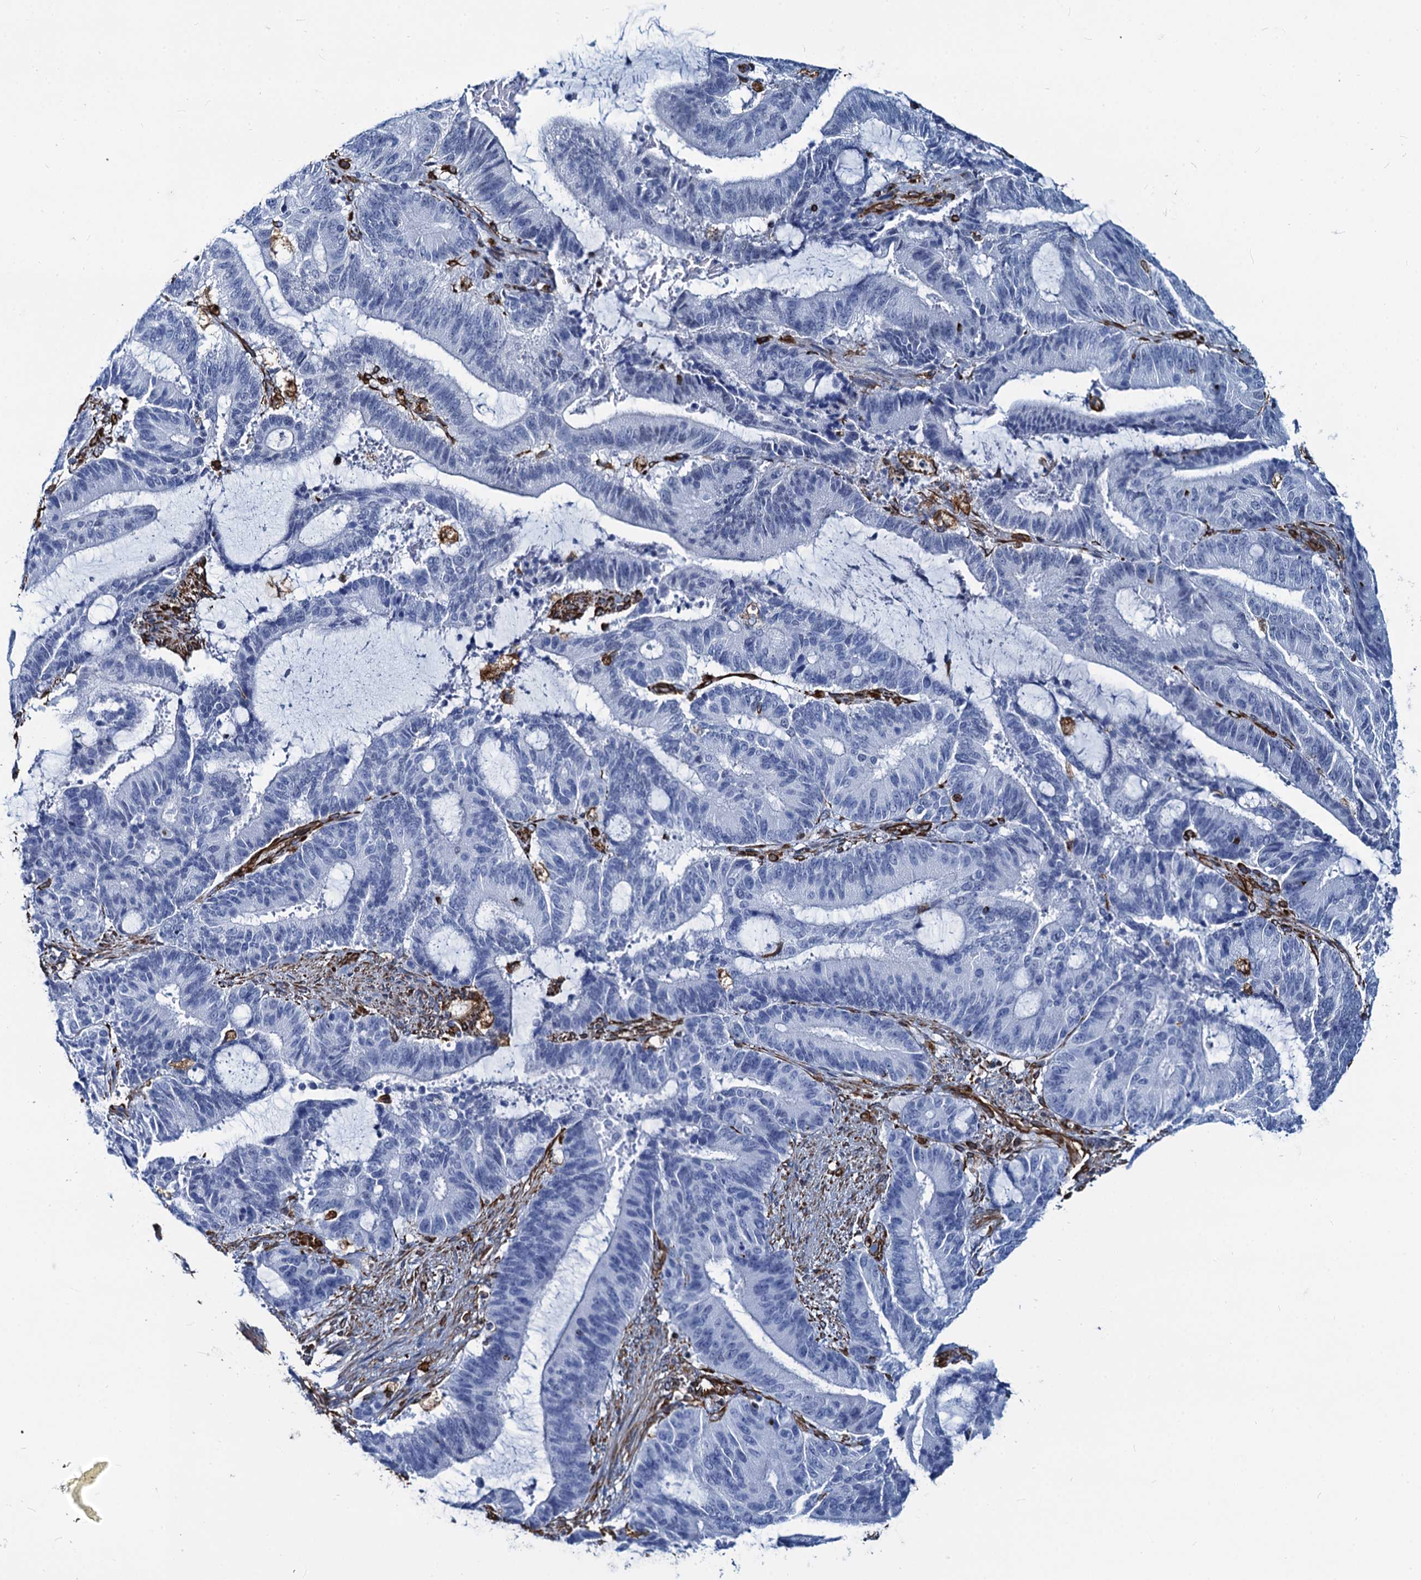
{"staining": {"intensity": "negative", "quantity": "none", "location": "none"}, "tissue": "liver cancer", "cell_type": "Tumor cells", "image_type": "cancer", "snomed": [{"axis": "morphology", "description": "Normal tissue, NOS"}, {"axis": "morphology", "description": "Cholangiocarcinoma"}, {"axis": "topography", "description": "Liver"}, {"axis": "topography", "description": "Peripheral nerve tissue"}], "caption": "Immunohistochemical staining of human liver cholangiocarcinoma shows no significant positivity in tumor cells.", "gene": "PGM2", "patient": {"sex": "female", "age": 73}}